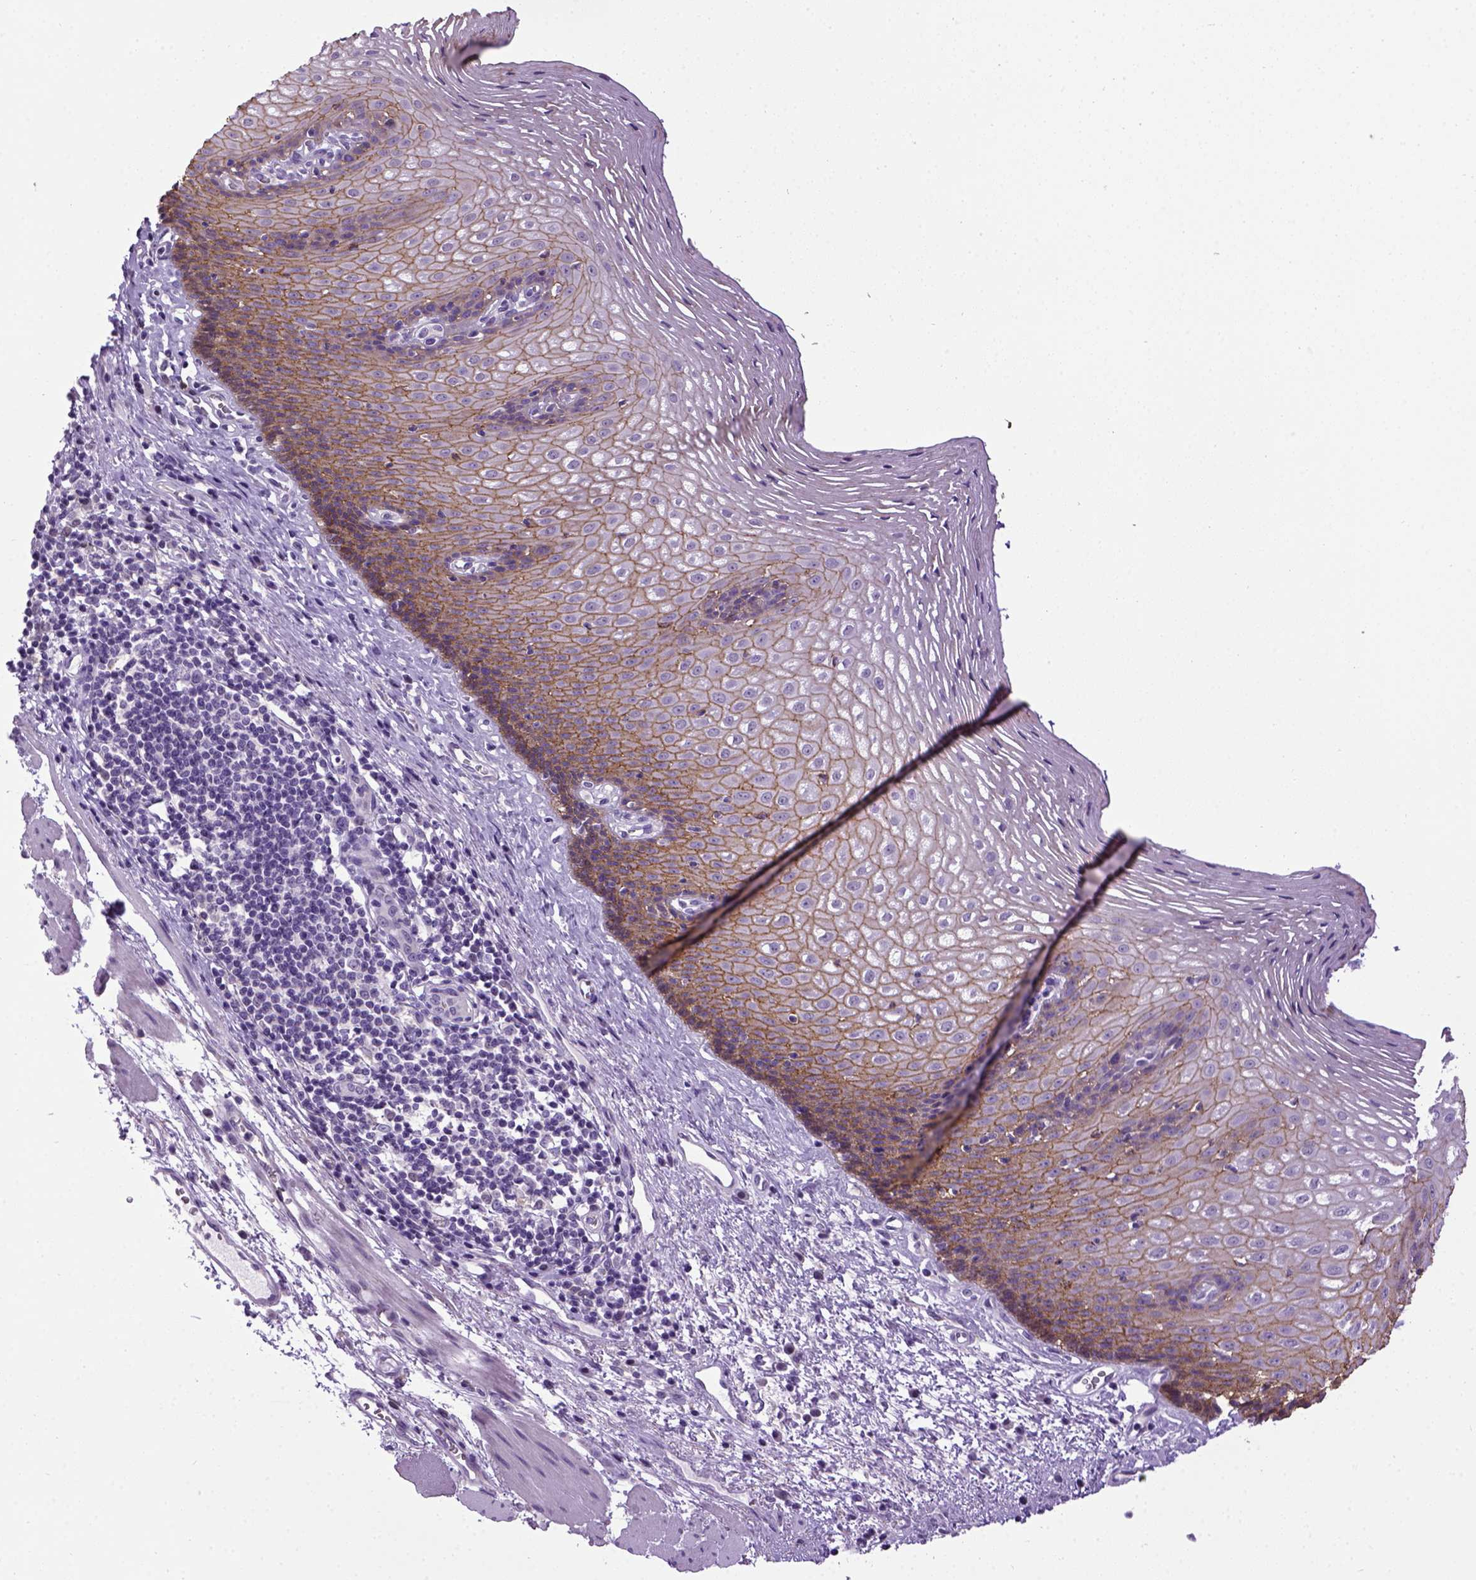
{"staining": {"intensity": "moderate", "quantity": ">75%", "location": "cytoplasmic/membranous"}, "tissue": "esophagus", "cell_type": "Squamous epithelial cells", "image_type": "normal", "snomed": [{"axis": "morphology", "description": "Normal tissue, NOS"}, {"axis": "topography", "description": "Esophagus"}], "caption": "DAB (3,3'-diaminobenzidine) immunohistochemical staining of unremarkable human esophagus reveals moderate cytoplasmic/membranous protein positivity in approximately >75% of squamous epithelial cells.", "gene": "CDH1", "patient": {"sex": "male", "age": 76}}